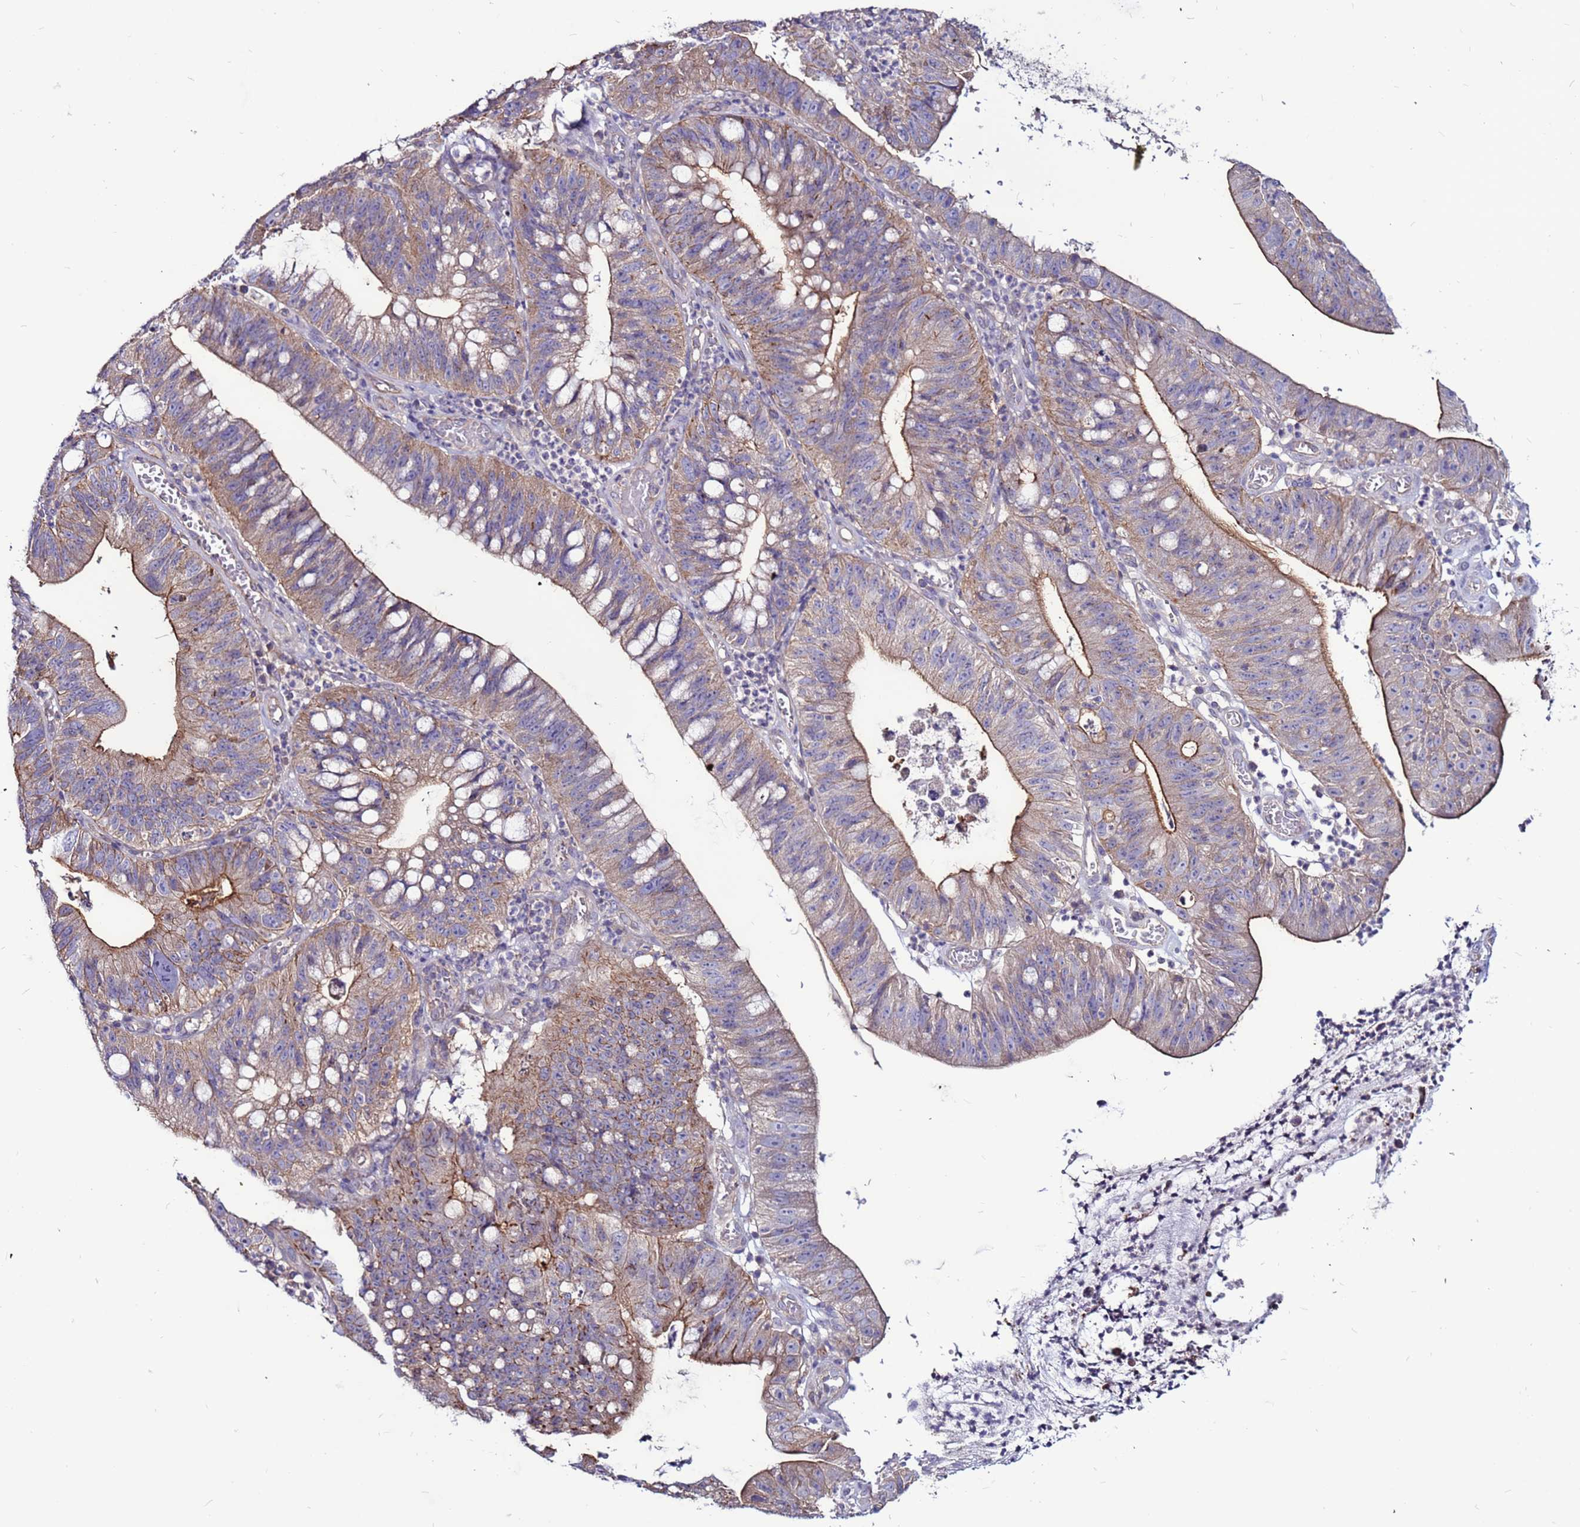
{"staining": {"intensity": "moderate", "quantity": "25%-75%", "location": "cytoplasmic/membranous"}, "tissue": "stomach cancer", "cell_type": "Tumor cells", "image_type": "cancer", "snomed": [{"axis": "morphology", "description": "Adenocarcinoma, NOS"}, {"axis": "topography", "description": "Stomach"}], "caption": "Human stomach cancer (adenocarcinoma) stained with a brown dye demonstrates moderate cytoplasmic/membranous positive expression in about 25%-75% of tumor cells.", "gene": "NRN1L", "patient": {"sex": "male", "age": 59}}